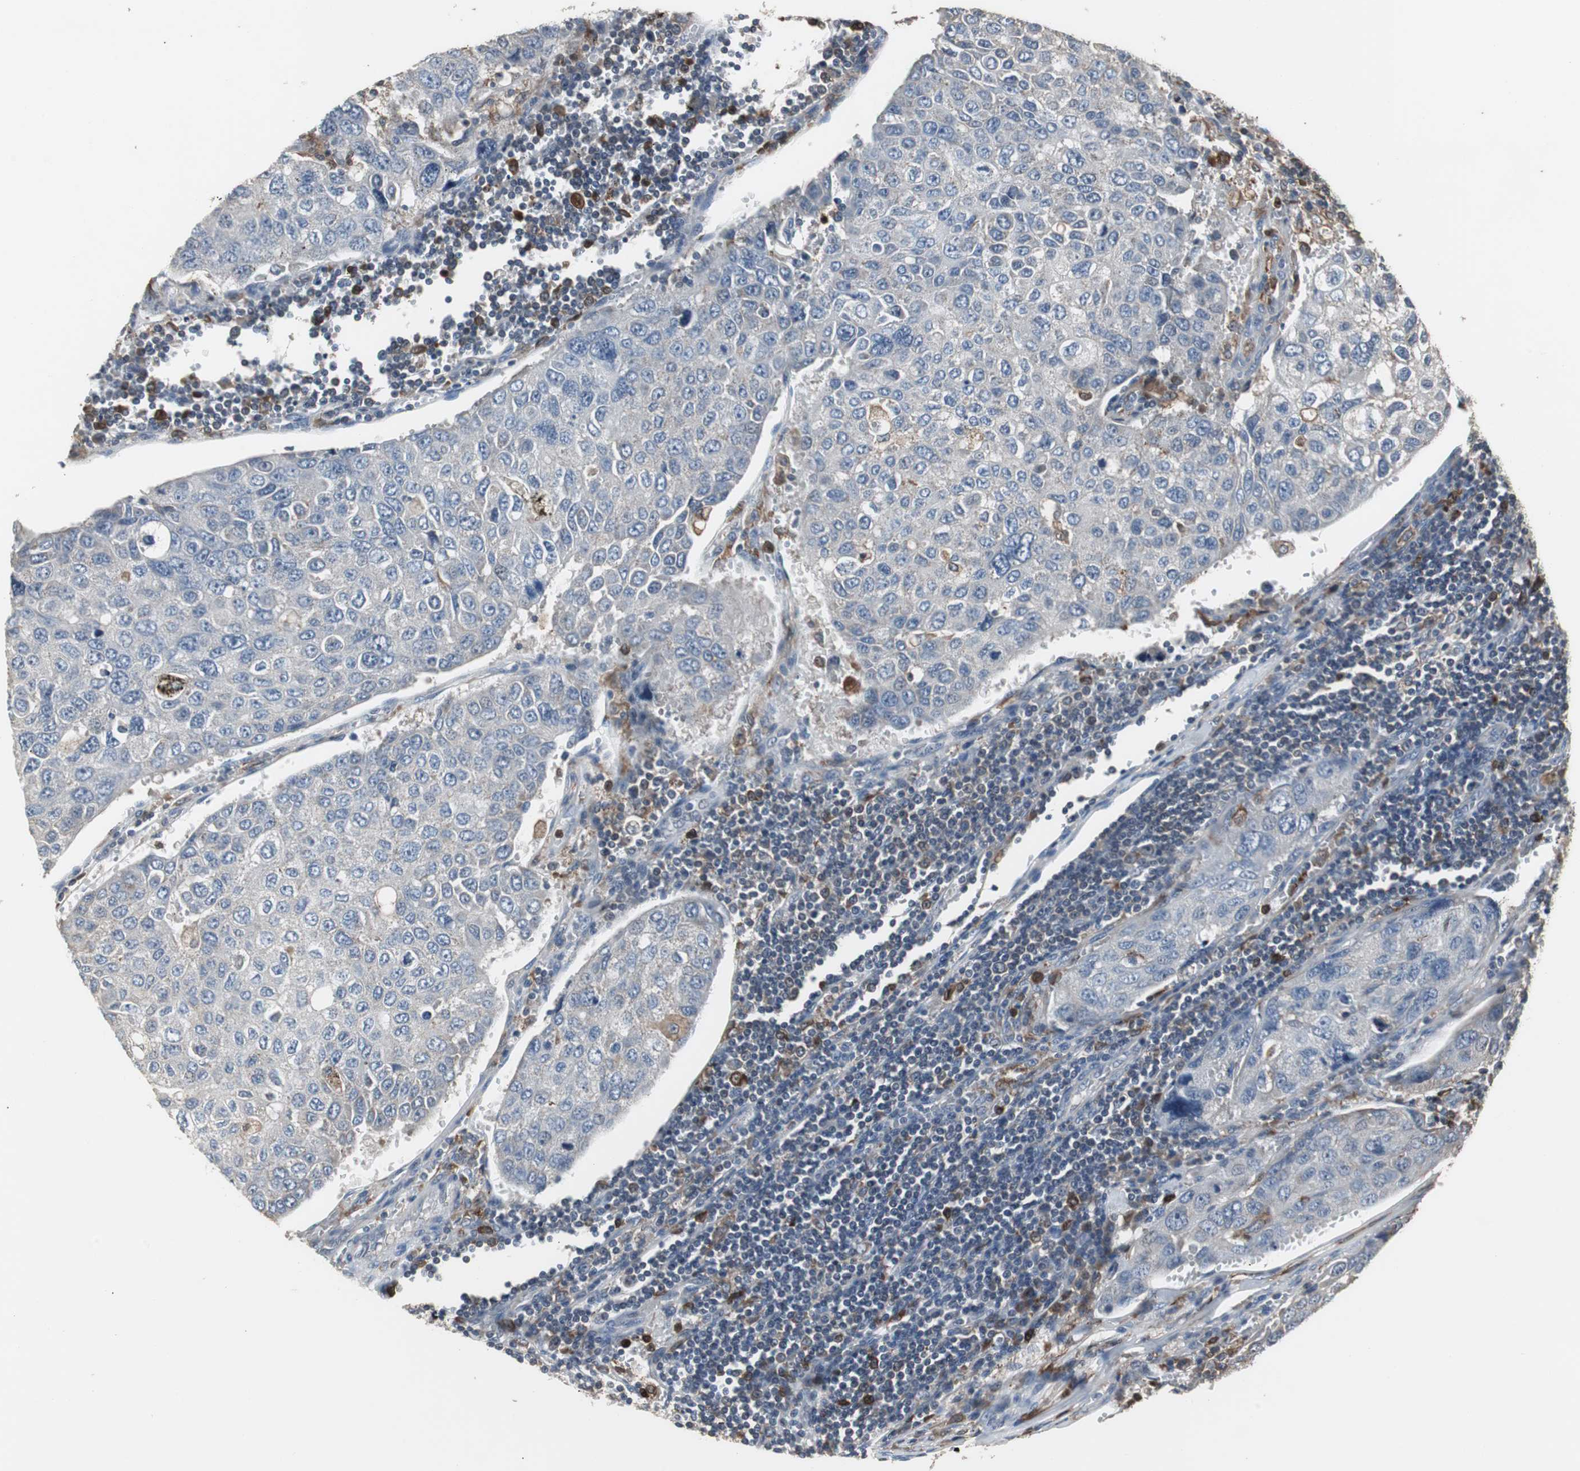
{"staining": {"intensity": "negative", "quantity": "none", "location": "none"}, "tissue": "urothelial cancer", "cell_type": "Tumor cells", "image_type": "cancer", "snomed": [{"axis": "morphology", "description": "Urothelial carcinoma, High grade"}, {"axis": "topography", "description": "Lymph node"}, {"axis": "topography", "description": "Urinary bladder"}], "caption": "DAB immunohistochemical staining of human urothelial cancer shows no significant expression in tumor cells. (DAB immunohistochemistry, high magnification).", "gene": "NCF2", "patient": {"sex": "male", "age": 51}}